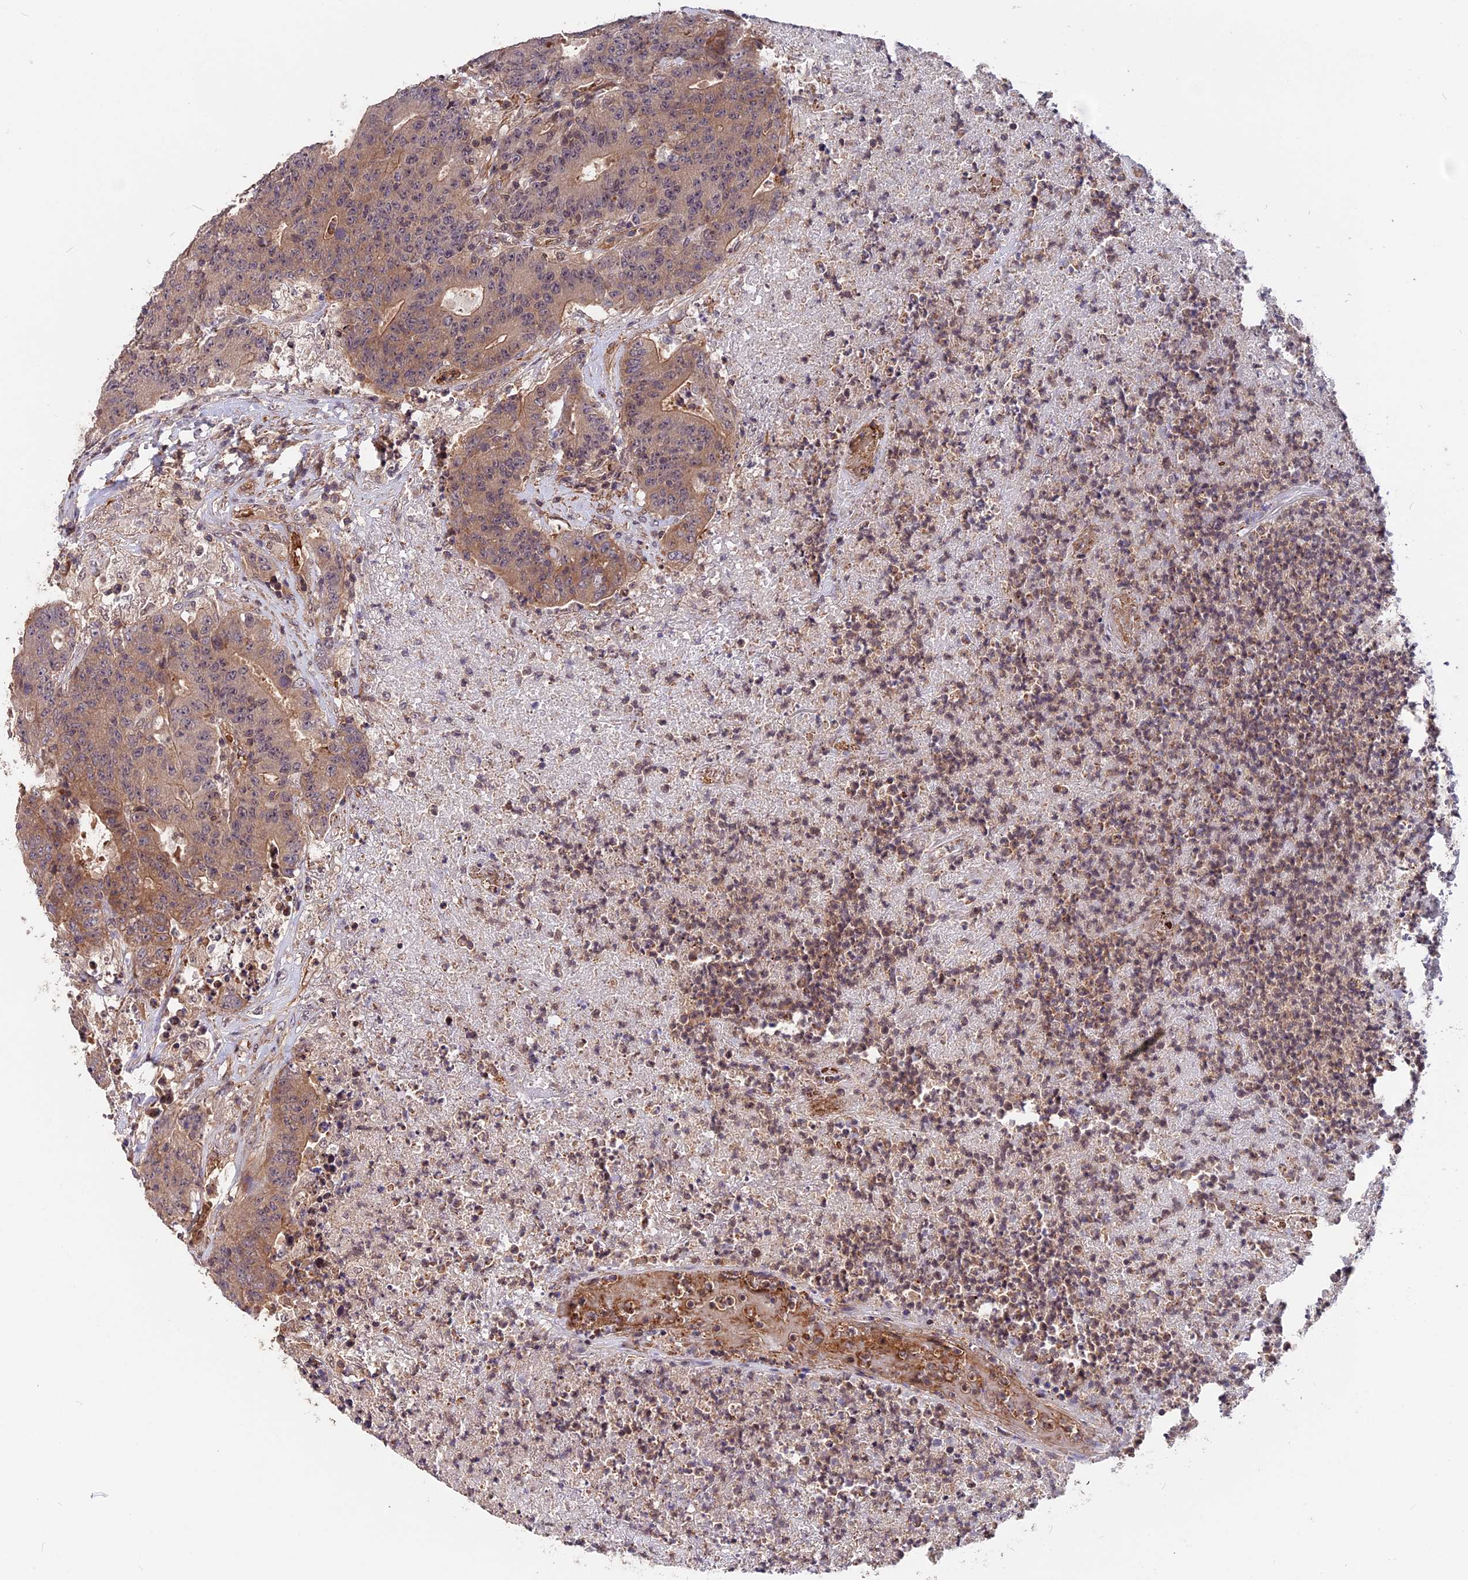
{"staining": {"intensity": "weak", "quantity": ">75%", "location": "cytoplasmic/membranous"}, "tissue": "colorectal cancer", "cell_type": "Tumor cells", "image_type": "cancer", "snomed": [{"axis": "morphology", "description": "Adenocarcinoma, NOS"}, {"axis": "topography", "description": "Colon"}], "caption": "Colorectal cancer (adenocarcinoma) stained with DAB (3,3'-diaminobenzidine) immunohistochemistry shows low levels of weak cytoplasmic/membranous expression in approximately >75% of tumor cells. (DAB (3,3'-diaminobenzidine) IHC with brightfield microscopy, high magnification).", "gene": "ZC3H10", "patient": {"sex": "female", "age": 75}}